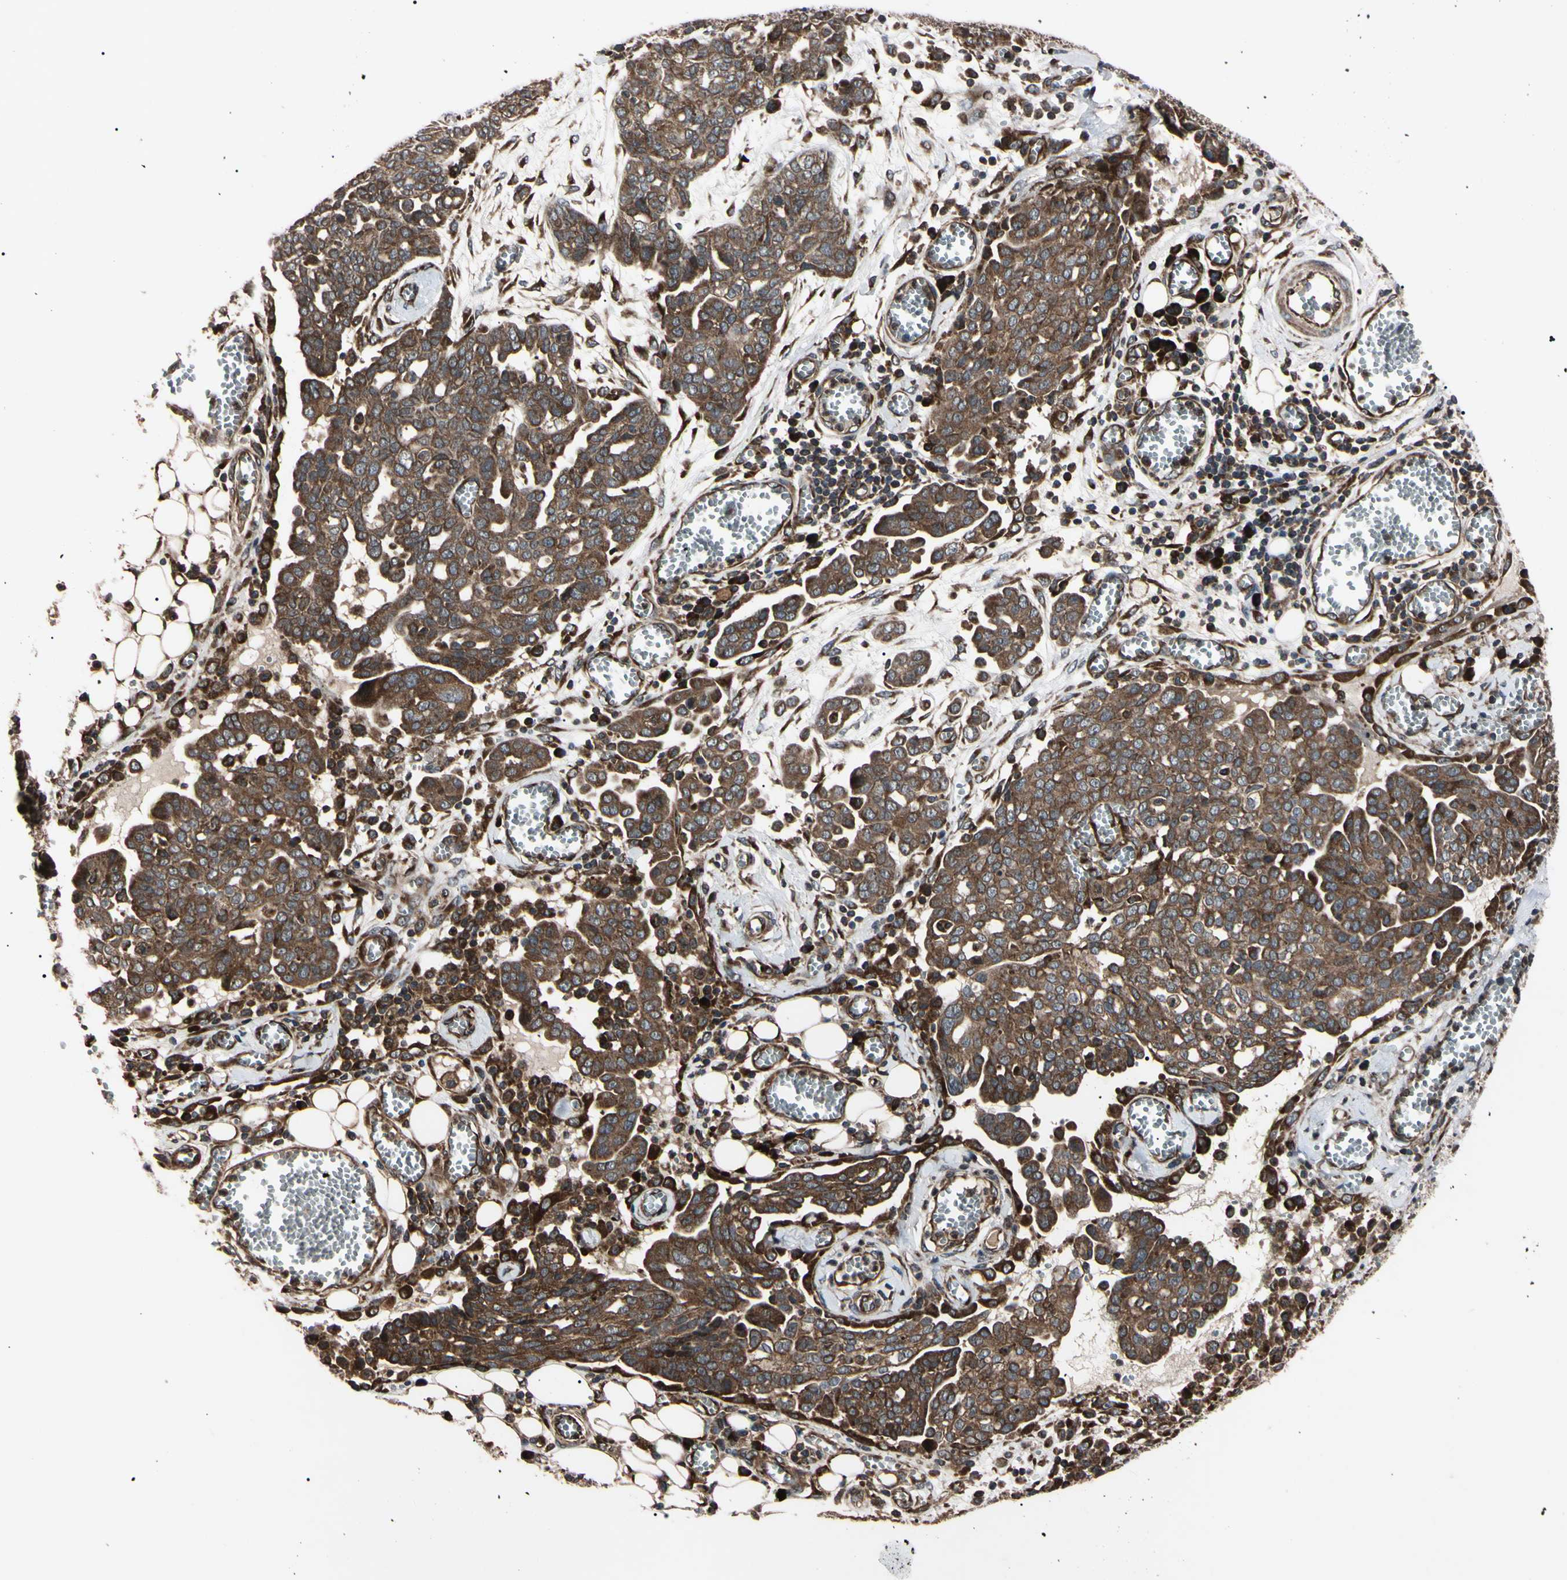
{"staining": {"intensity": "strong", "quantity": ">75%", "location": "cytoplasmic/membranous"}, "tissue": "ovarian cancer", "cell_type": "Tumor cells", "image_type": "cancer", "snomed": [{"axis": "morphology", "description": "Cystadenocarcinoma, serous, NOS"}, {"axis": "topography", "description": "Soft tissue"}, {"axis": "topography", "description": "Ovary"}], "caption": "Immunohistochemical staining of human ovarian cancer reveals high levels of strong cytoplasmic/membranous staining in approximately >75% of tumor cells.", "gene": "GUCY1B1", "patient": {"sex": "female", "age": 57}}